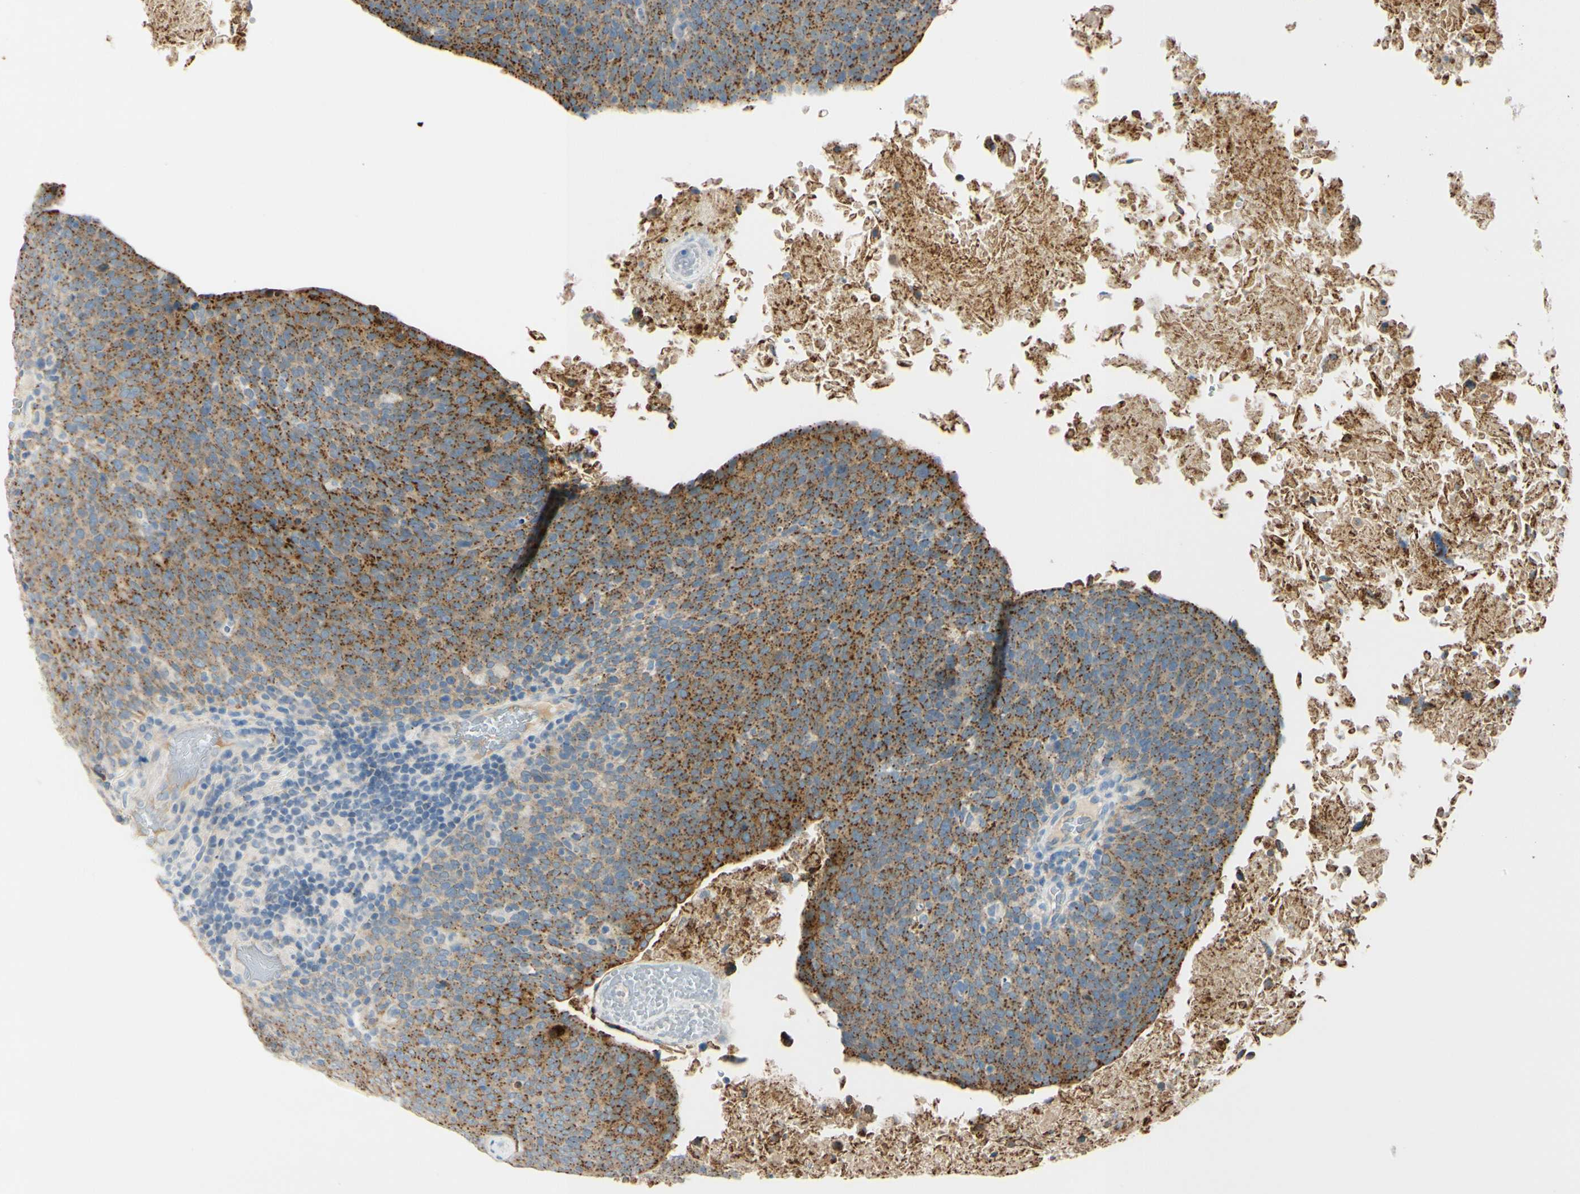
{"staining": {"intensity": "strong", "quantity": "25%-75%", "location": "cytoplasmic/membranous"}, "tissue": "head and neck cancer", "cell_type": "Tumor cells", "image_type": "cancer", "snomed": [{"axis": "morphology", "description": "Squamous cell carcinoma, NOS"}, {"axis": "morphology", "description": "Squamous cell carcinoma, metastatic, NOS"}, {"axis": "topography", "description": "Lymph node"}, {"axis": "topography", "description": "Head-Neck"}], "caption": "DAB (3,3'-diaminobenzidine) immunohistochemical staining of human head and neck cancer (metastatic squamous cell carcinoma) shows strong cytoplasmic/membranous protein expression in about 25%-75% of tumor cells. Using DAB (brown) and hematoxylin (blue) stains, captured at high magnification using brightfield microscopy.", "gene": "GALNT5", "patient": {"sex": "male", "age": 62}}